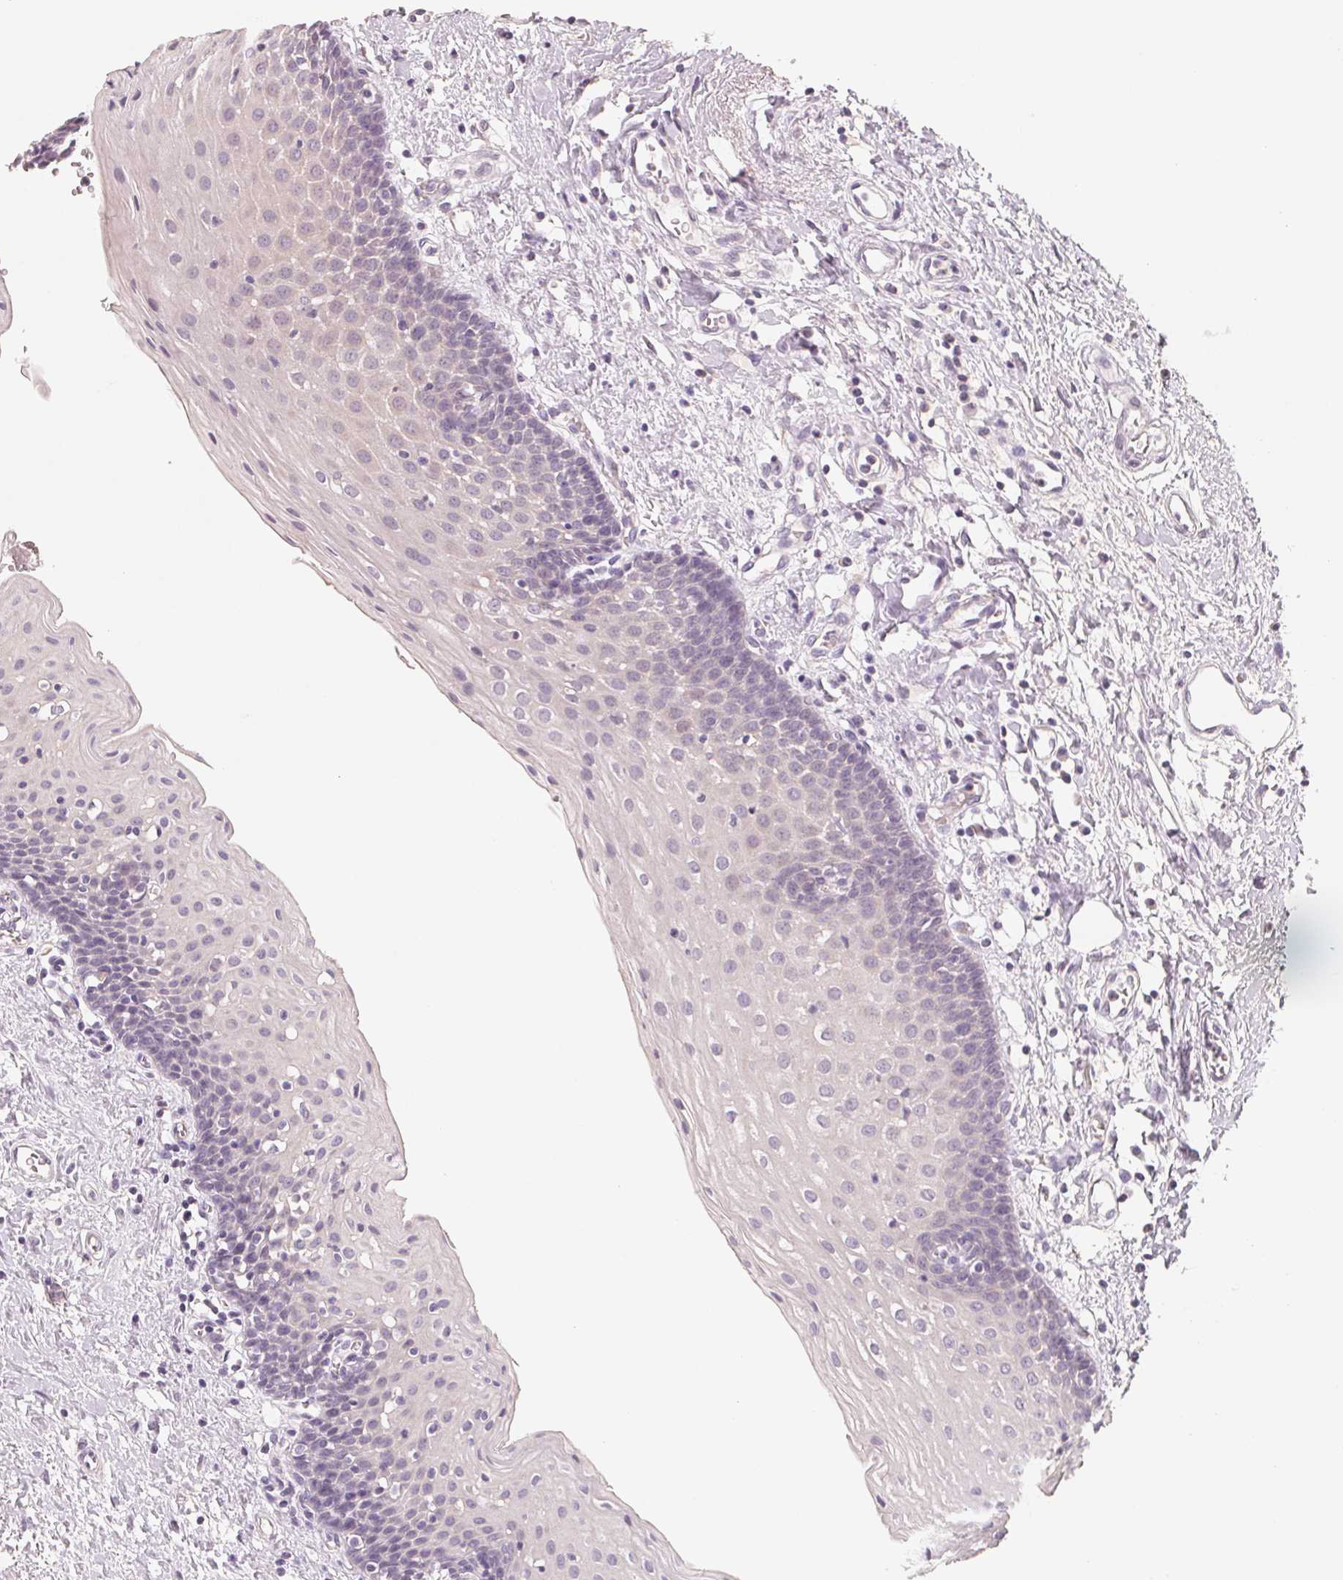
{"staining": {"intensity": "negative", "quantity": "none", "location": "none"}, "tissue": "oral mucosa", "cell_type": "Squamous epithelial cells", "image_type": "normal", "snomed": [{"axis": "morphology", "description": "Normal tissue, NOS"}, {"axis": "topography", "description": "Oral tissue"}], "caption": "Protein analysis of unremarkable oral mucosa displays no significant positivity in squamous epithelial cells.", "gene": "TREH", "patient": {"sex": "female", "age": 43}}